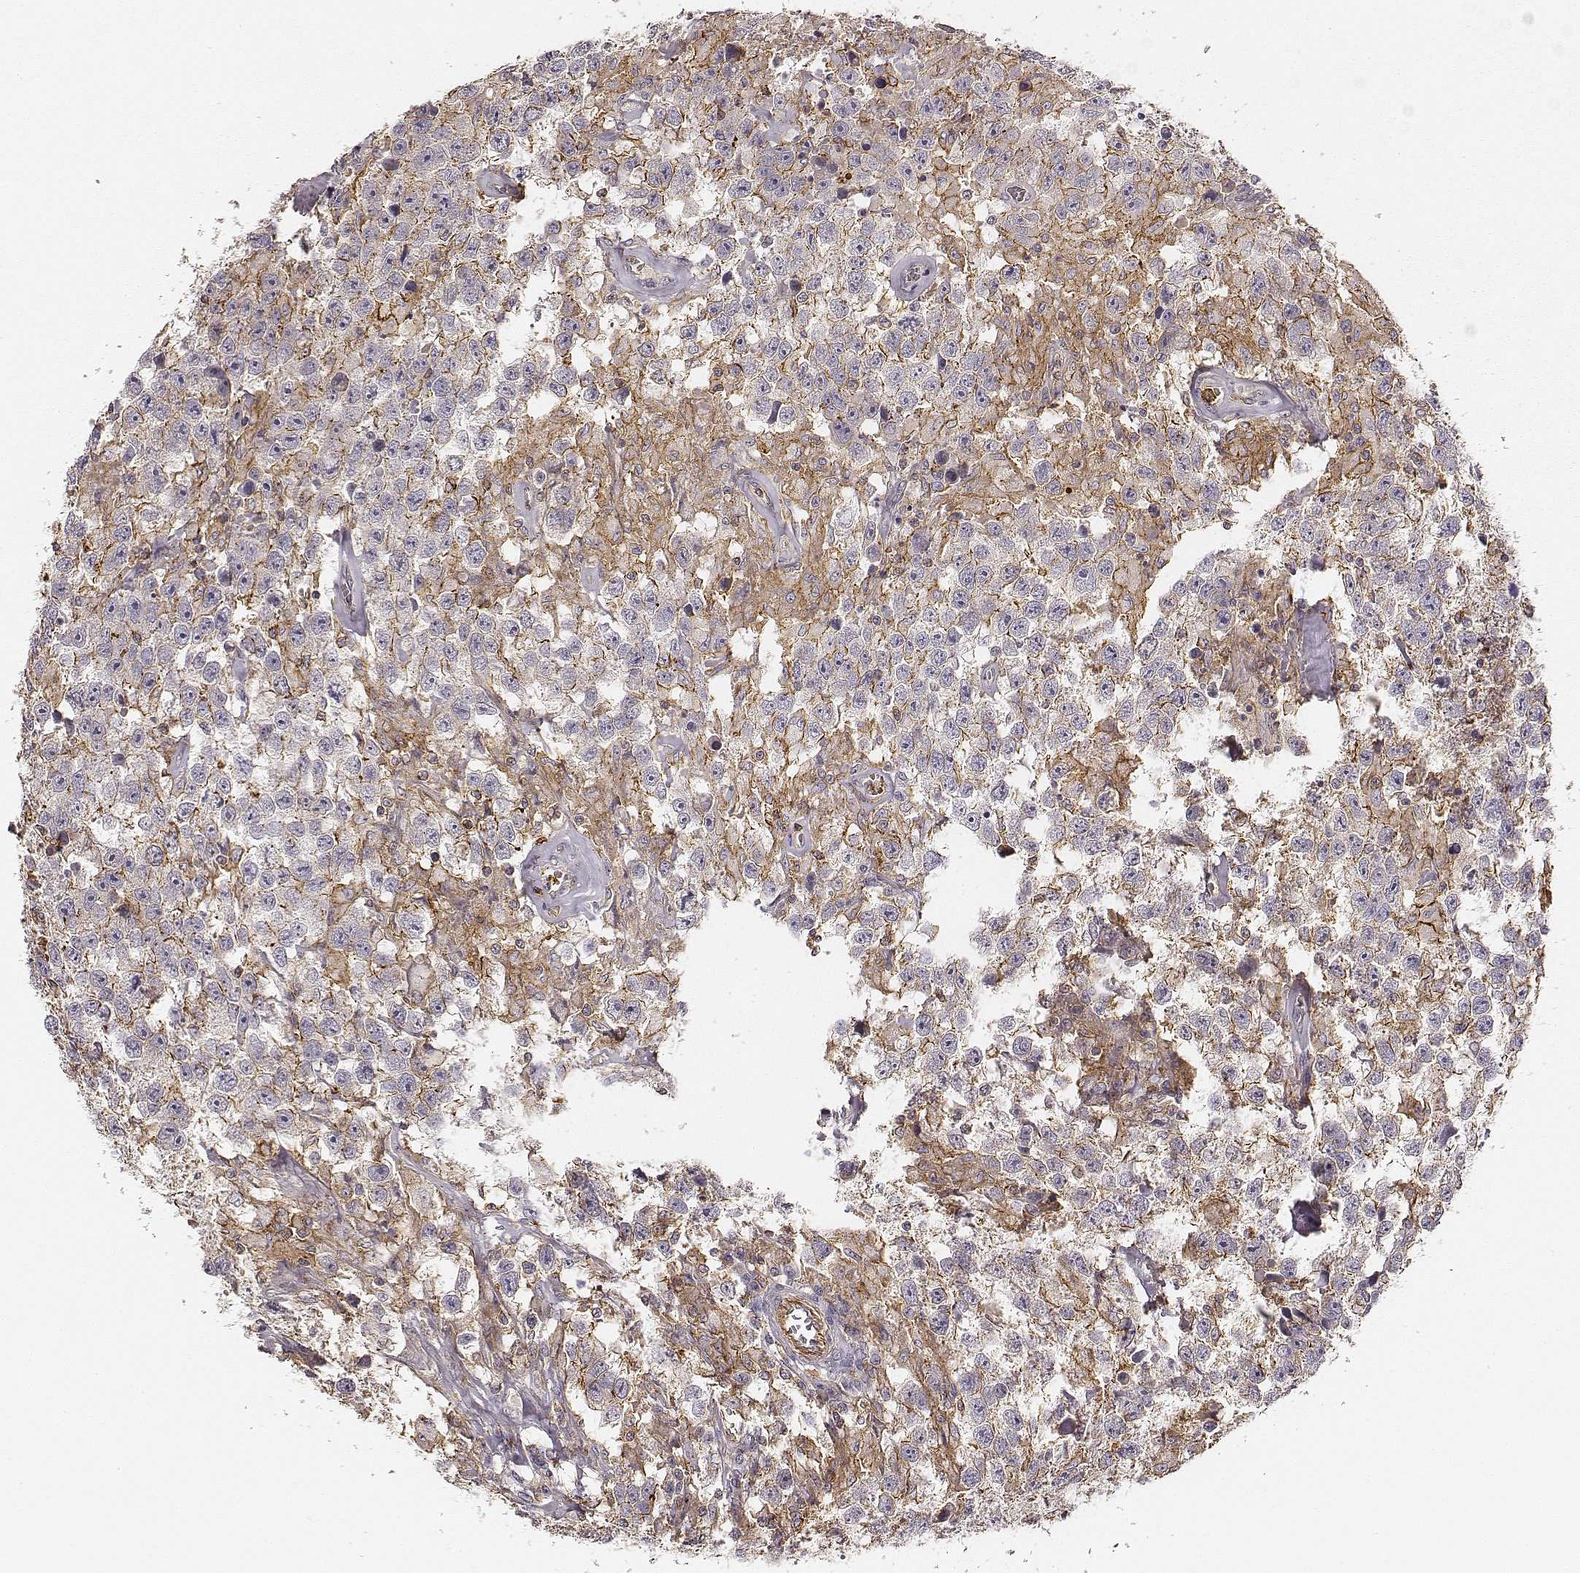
{"staining": {"intensity": "moderate", "quantity": "<25%", "location": "cytoplasmic/membranous"}, "tissue": "testis cancer", "cell_type": "Tumor cells", "image_type": "cancer", "snomed": [{"axis": "morphology", "description": "Seminoma, NOS"}, {"axis": "topography", "description": "Testis"}], "caption": "Tumor cells exhibit low levels of moderate cytoplasmic/membranous expression in approximately <25% of cells in human testis cancer (seminoma).", "gene": "ZYX", "patient": {"sex": "male", "age": 43}}